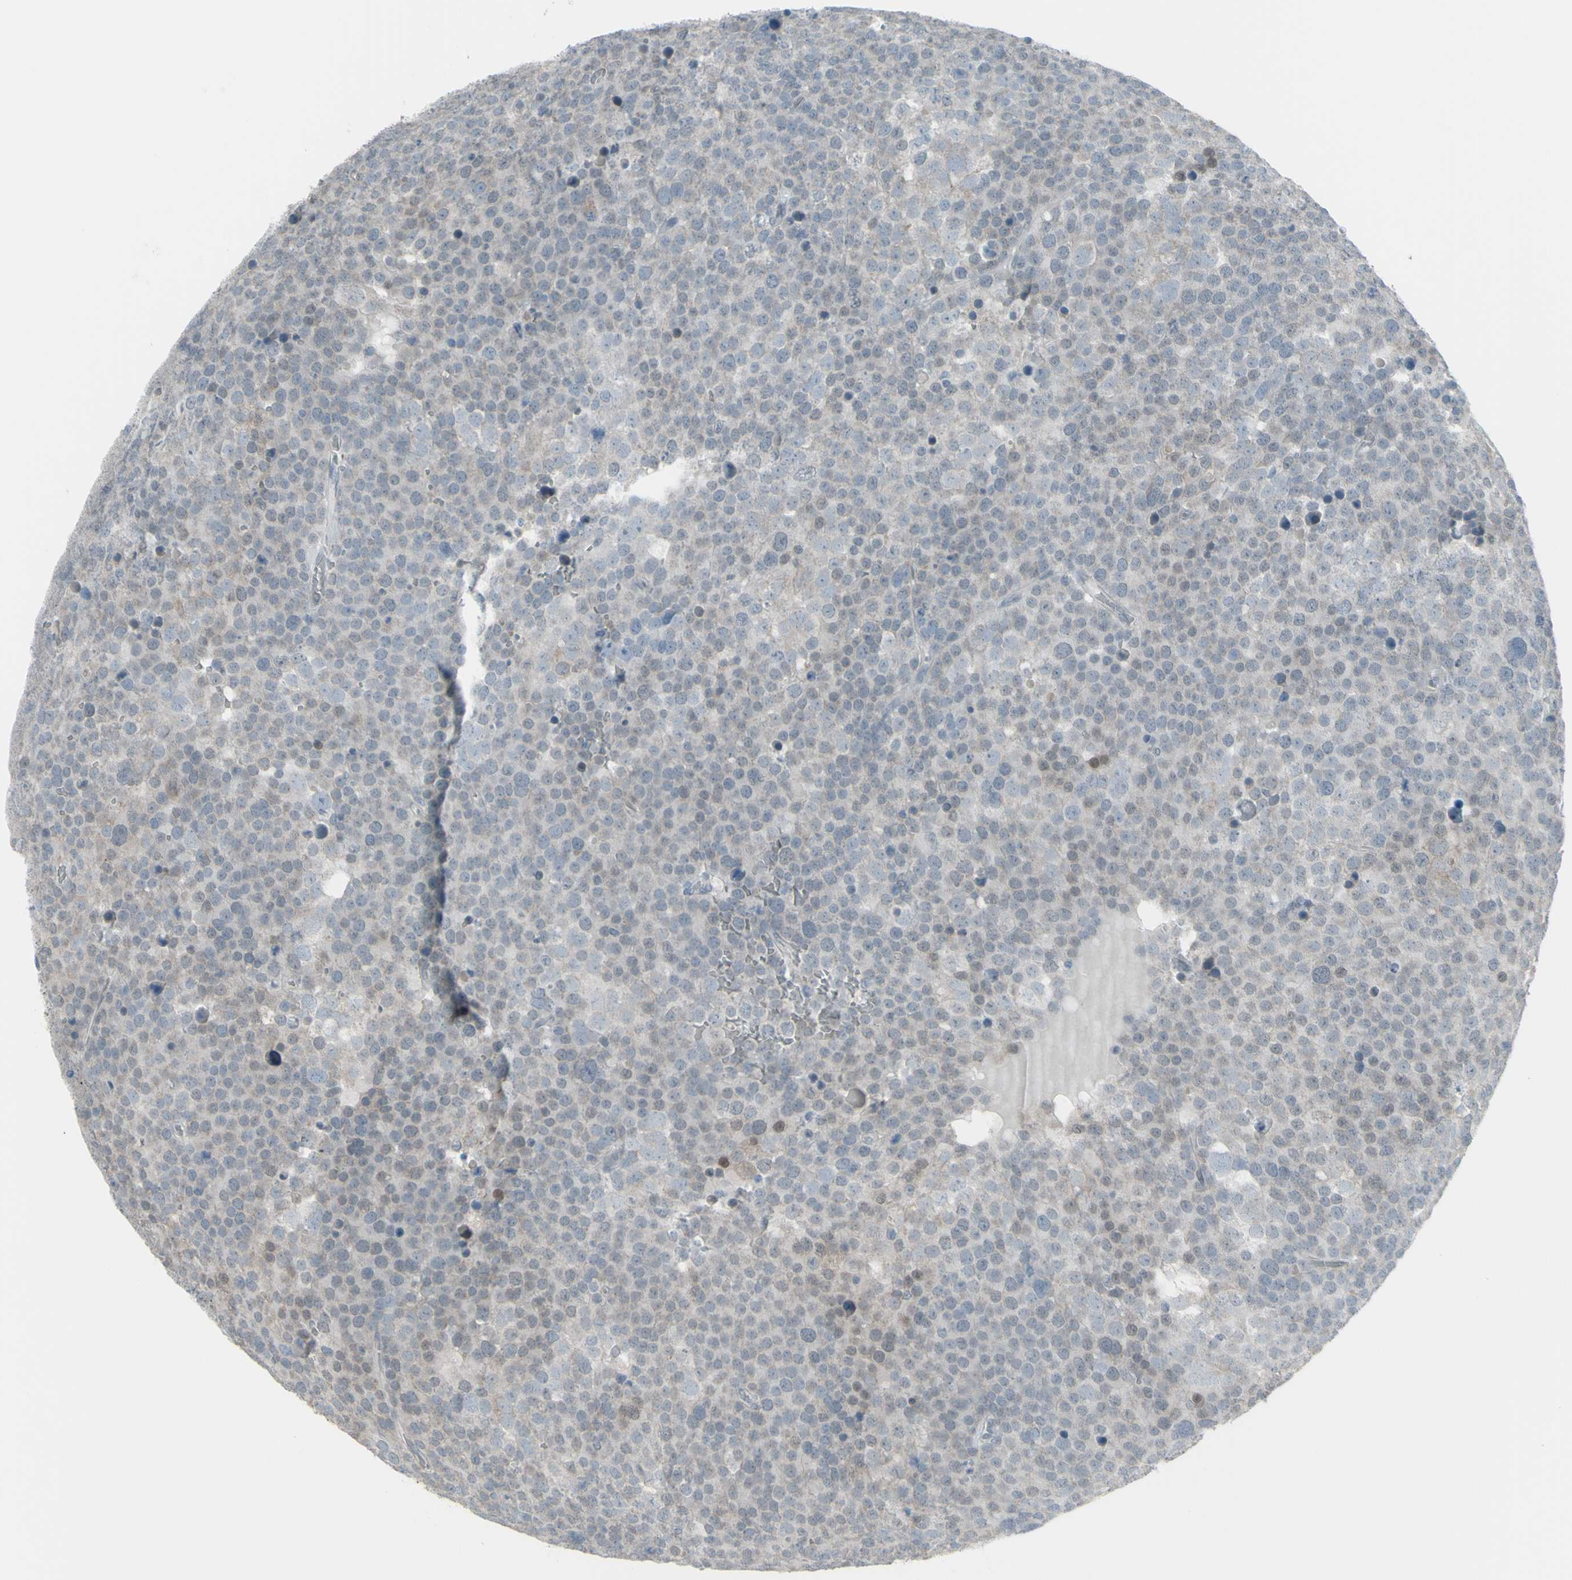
{"staining": {"intensity": "negative", "quantity": "none", "location": "none"}, "tissue": "testis cancer", "cell_type": "Tumor cells", "image_type": "cancer", "snomed": [{"axis": "morphology", "description": "Seminoma, NOS"}, {"axis": "topography", "description": "Testis"}], "caption": "Tumor cells are negative for brown protein staining in testis cancer.", "gene": "RAB3A", "patient": {"sex": "male", "age": 71}}